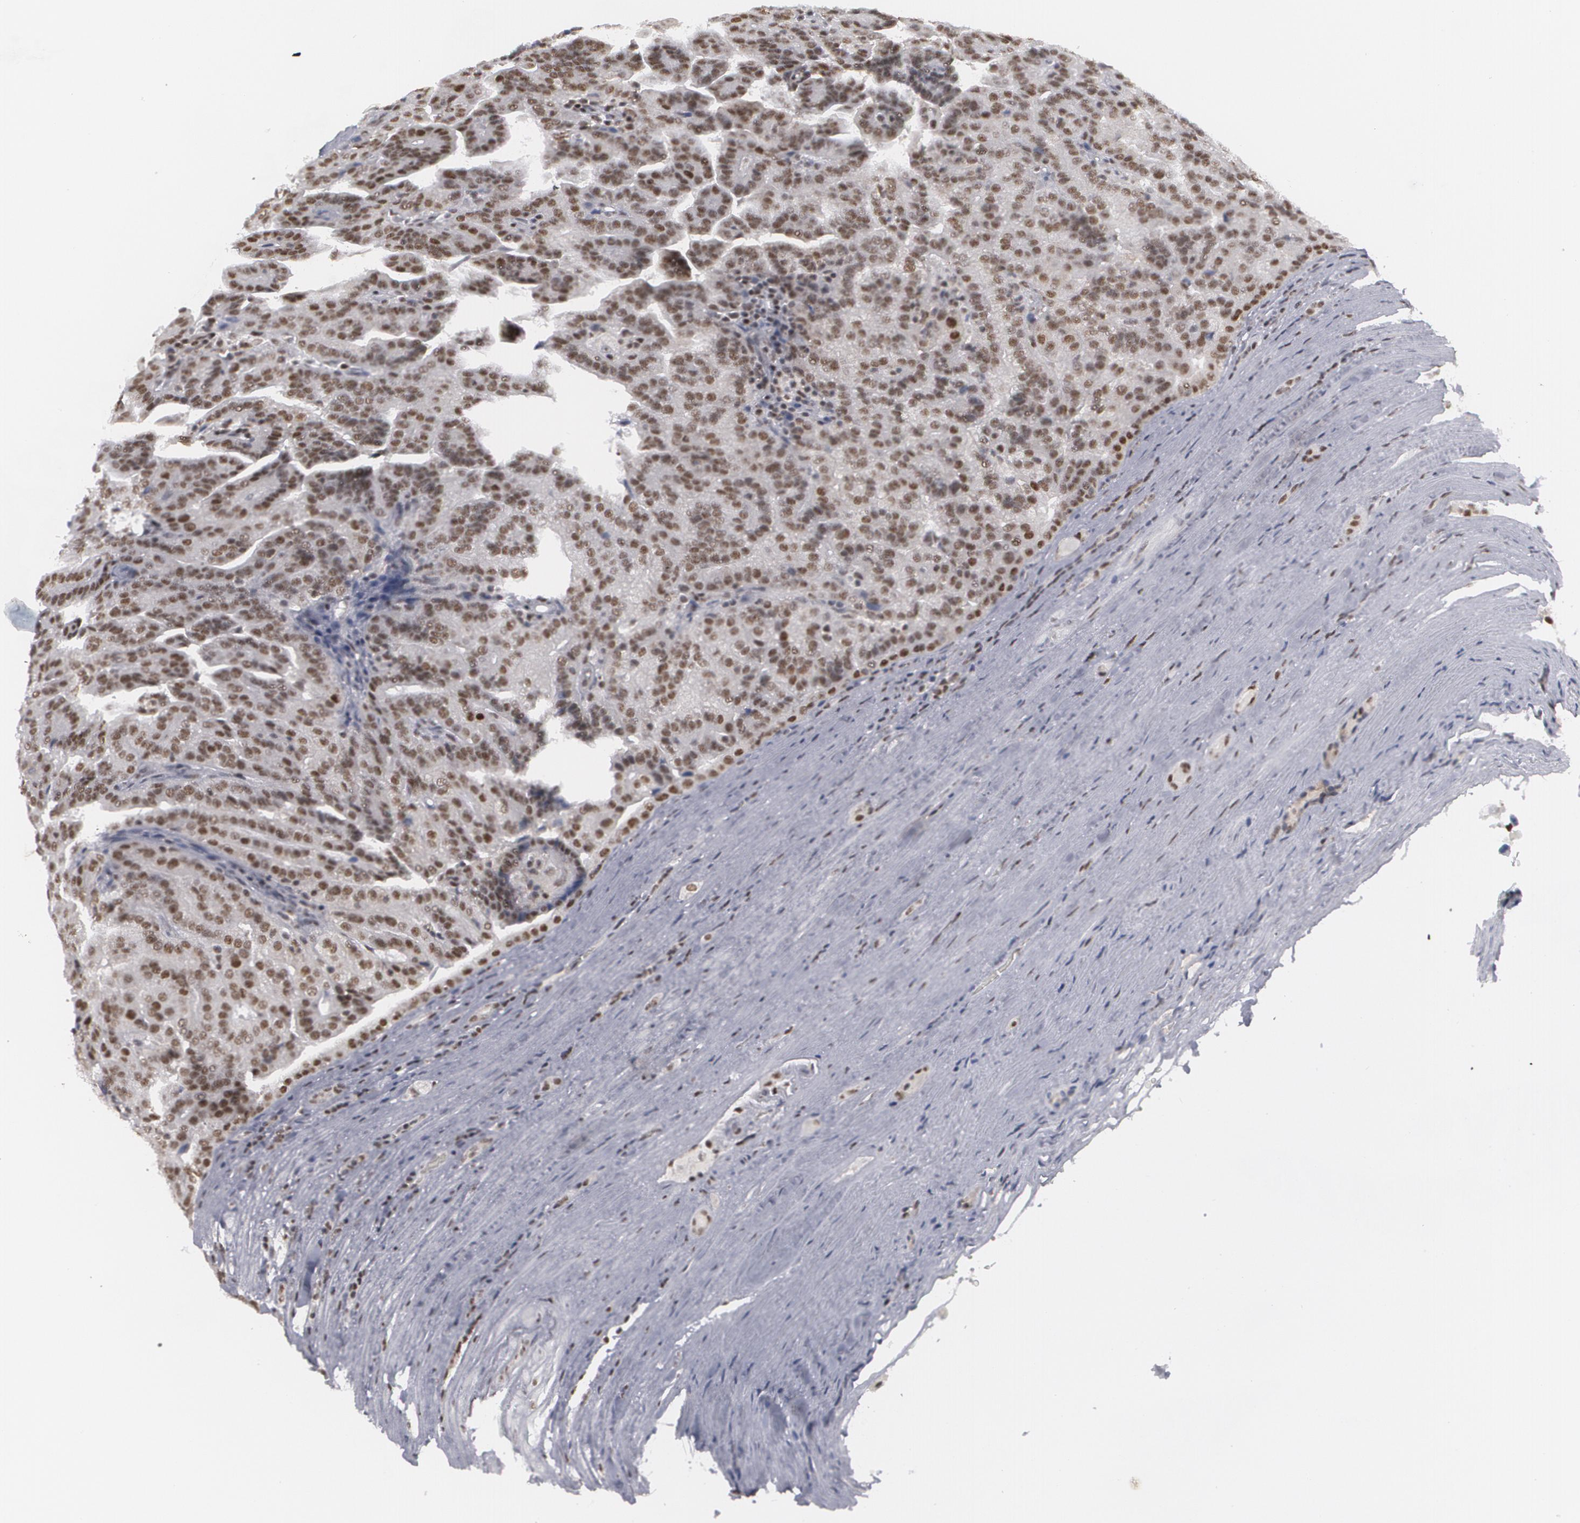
{"staining": {"intensity": "moderate", "quantity": ">75%", "location": "nuclear"}, "tissue": "renal cancer", "cell_type": "Tumor cells", "image_type": "cancer", "snomed": [{"axis": "morphology", "description": "Adenocarcinoma, NOS"}, {"axis": "topography", "description": "Kidney"}], "caption": "Protein staining of renal cancer (adenocarcinoma) tissue exhibits moderate nuclear expression in approximately >75% of tumor cells. The staining was performed using DAB to visualize the protein expression in brown, while the nuclei were stained in blue with hematoxylin (Magnification: 20x).", "gene": "MCL1", "patient": {"sex": "male", "age": 61}}